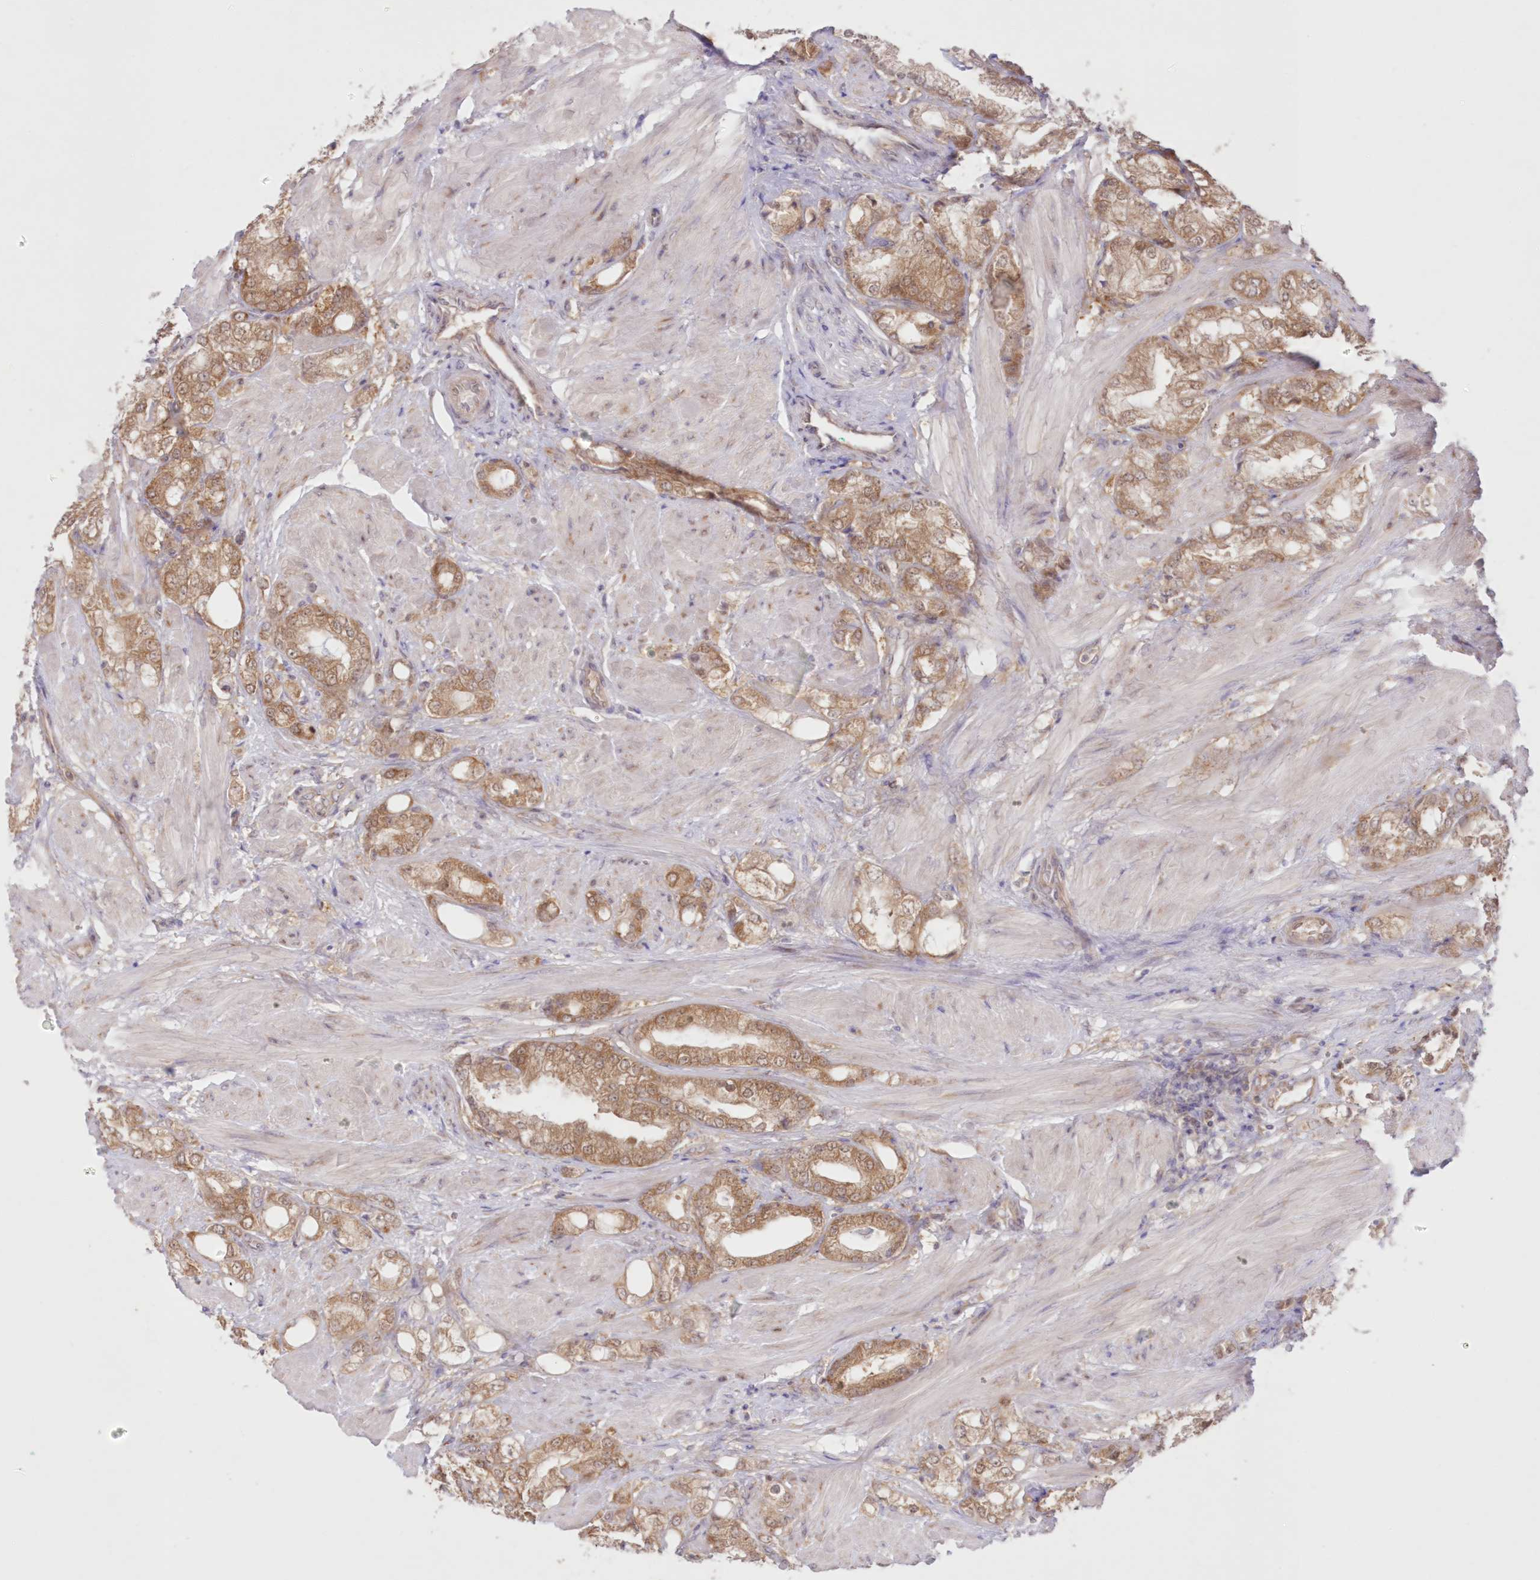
{"staining": {"intensity": "moderate", "quantity": ">75%", "location": "cytoplasmic/membranous"}, "tissue": "prostate cancer", "cell_type": "Tumor cells", "image_type": "cancer", "snomed": [{"axis": "morphology", "description": "Adenocarcinoma, High grade"}, {"axis": "topography", "description": "Prostate"}], "caption": "This micrograph displays immunohistochemistry (IHC) staining of prostate cancer, with medium moderate cytoplasmic/membranous staining in about >75% of tumor cells.", "gene": "RNPEP", "patient": {"sex": "male", "age": 50}}